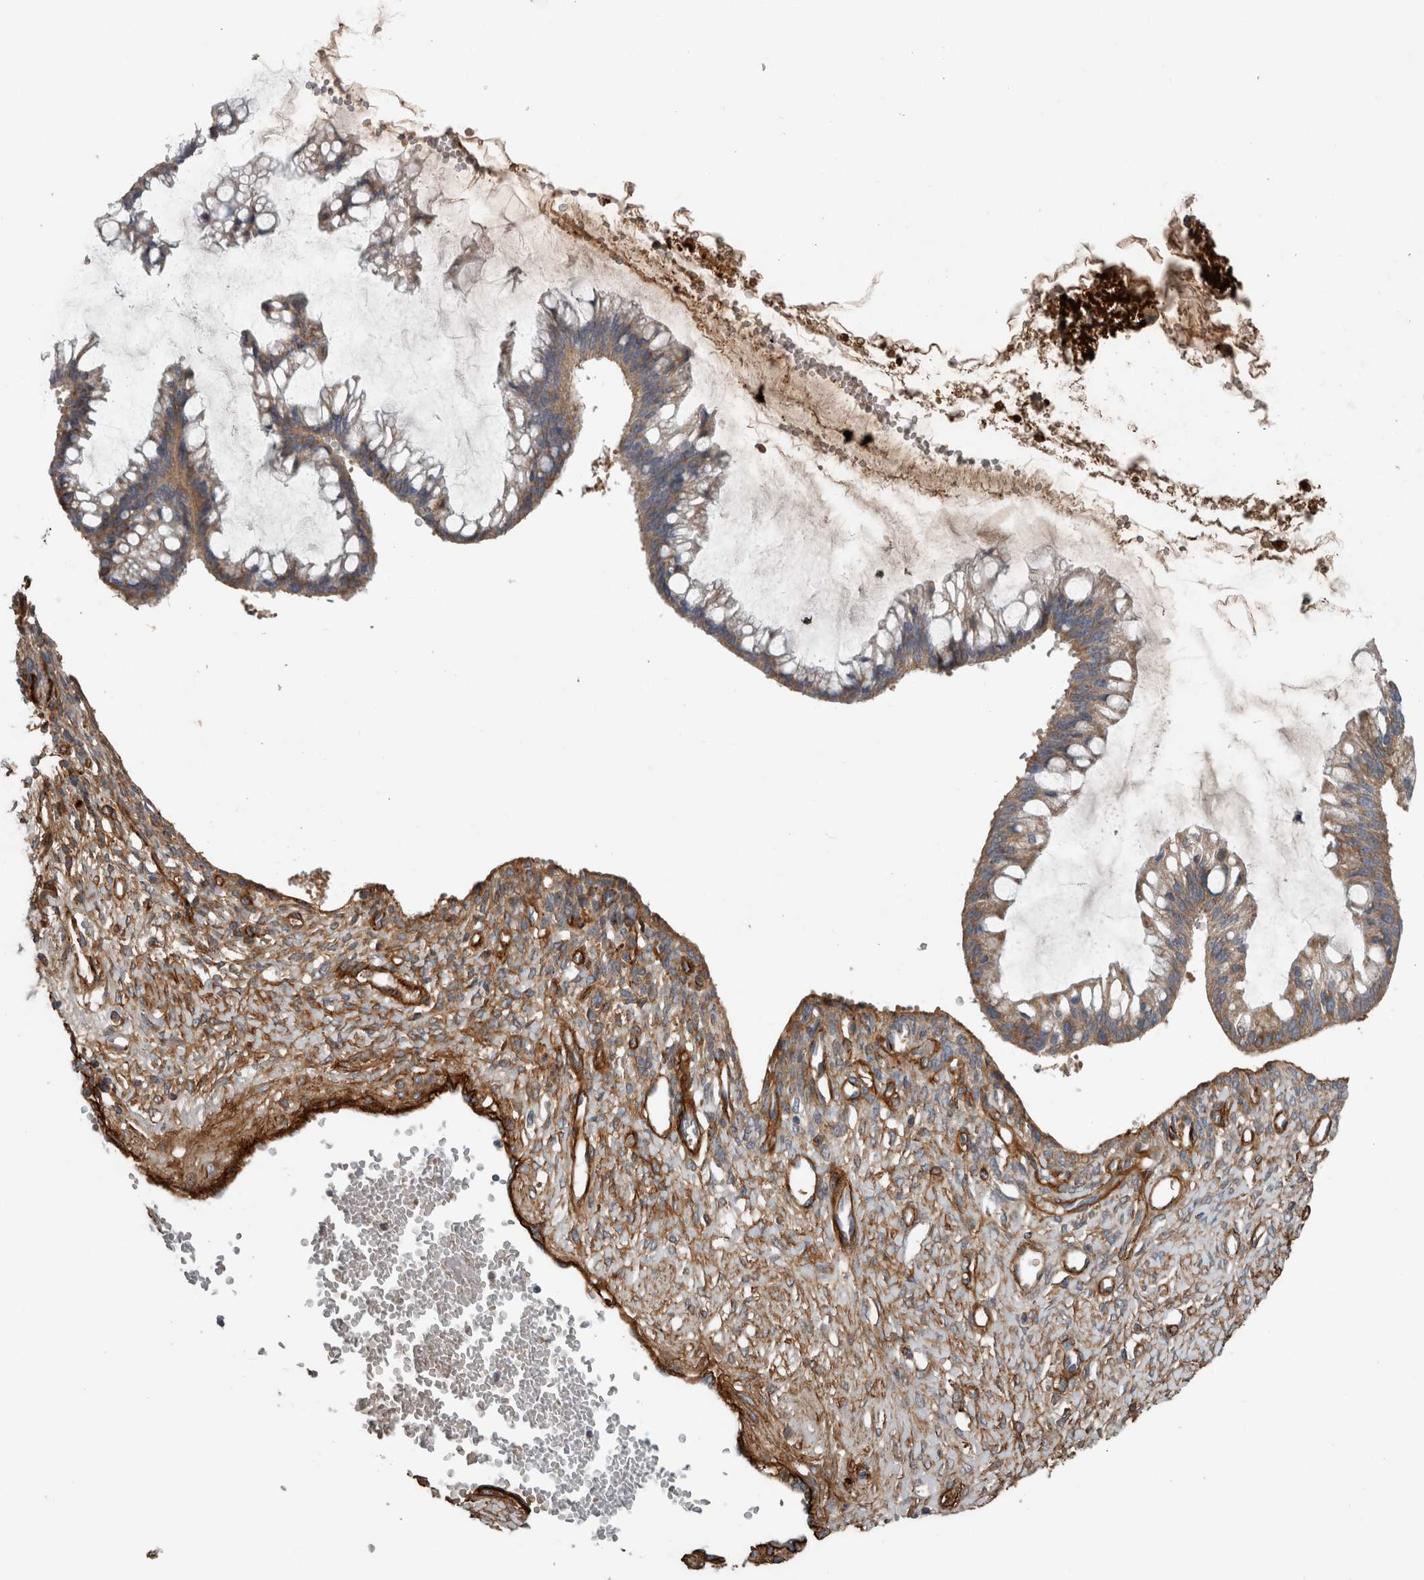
{"staining": {"intensity": "weak", "quantity": ">75%", "location": "cytoplasmic/membranous"}, "tissue": "ovarian cancer", "cell_type": "Tumor cells", "image_type": "cancer", "snomed": [{"axis": "morphology", "description": "Cystadenocarcinoma, mucinous, NOS"}, {"axis": "topography", "description": "Ovary"}], "caption": "A histopathology image showing weak cytoplasmic/membranous staining in approximately >75% of tumor cells in ovarian mucinous cystadenocarcinoma, as visualized by brown immunohistochemical staining.", "gene": "FN1", "patient": {"sex": "female", "age": 73}}